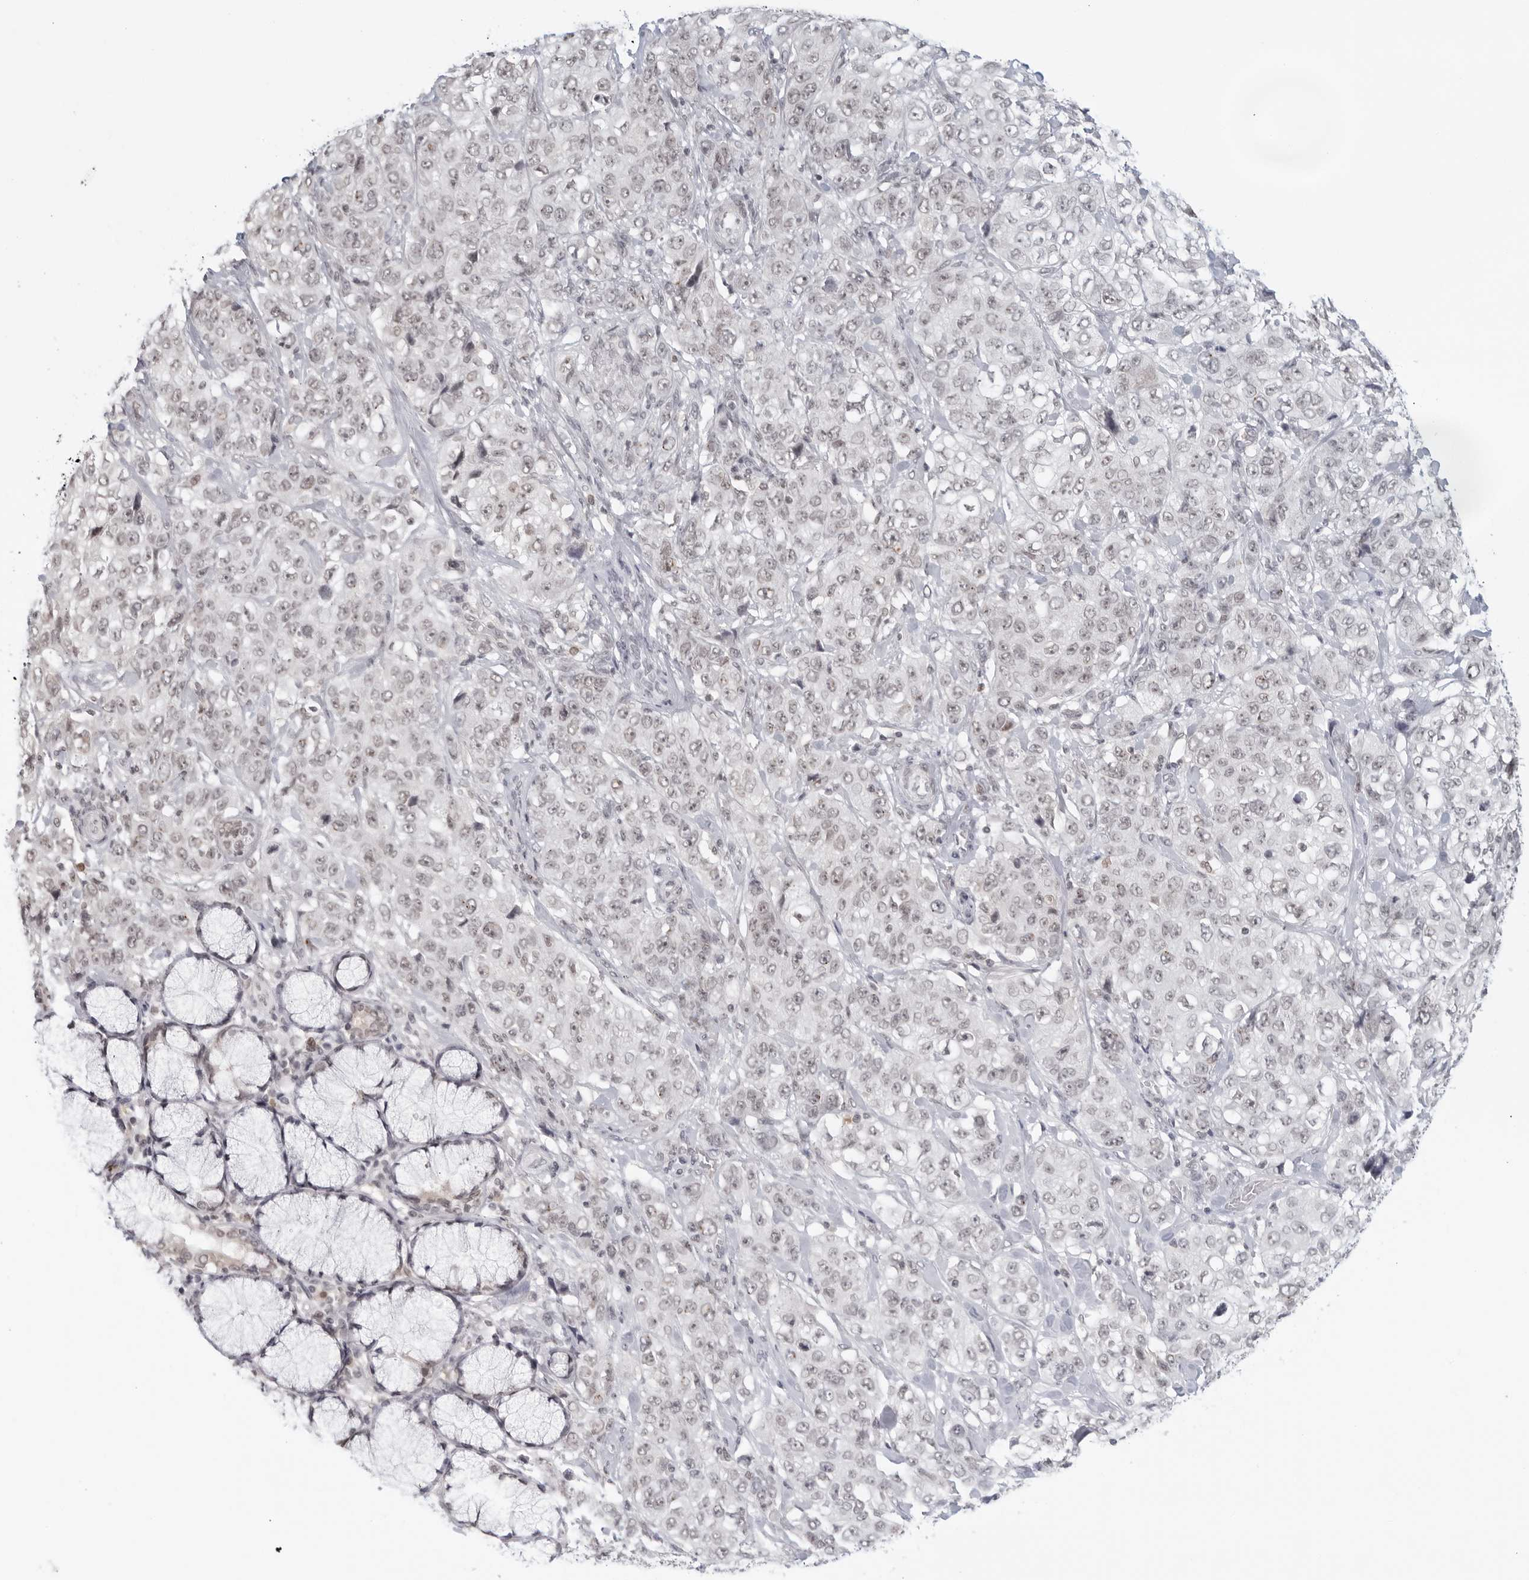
{"staining": {"intensity": "weak", "quantity": "<25%", "location": "nuclear"}, "tissue": "stomach cancer", "cell_type": "Tumor cells", "image_type": "cancer", "snomed": [{"axis": "morphology", "description": "Adenocarcinoma, NOS"}, {"axis": "topography", "description": "Stomach"}], "caption": "This micrograph is of stomach cancer (adenocarcinoma) stained with IHC to label a protein in brown with the nuclei are counter-stained blue. There is no expression in tumor cells. Brightfield microscopy of immunohistochemistry stained with DAB (brown) and hematoxylin (blue), captured at high magnification.", "gene": "RAB11FIP3", "patient": {"sex": "male", "age": 48}}